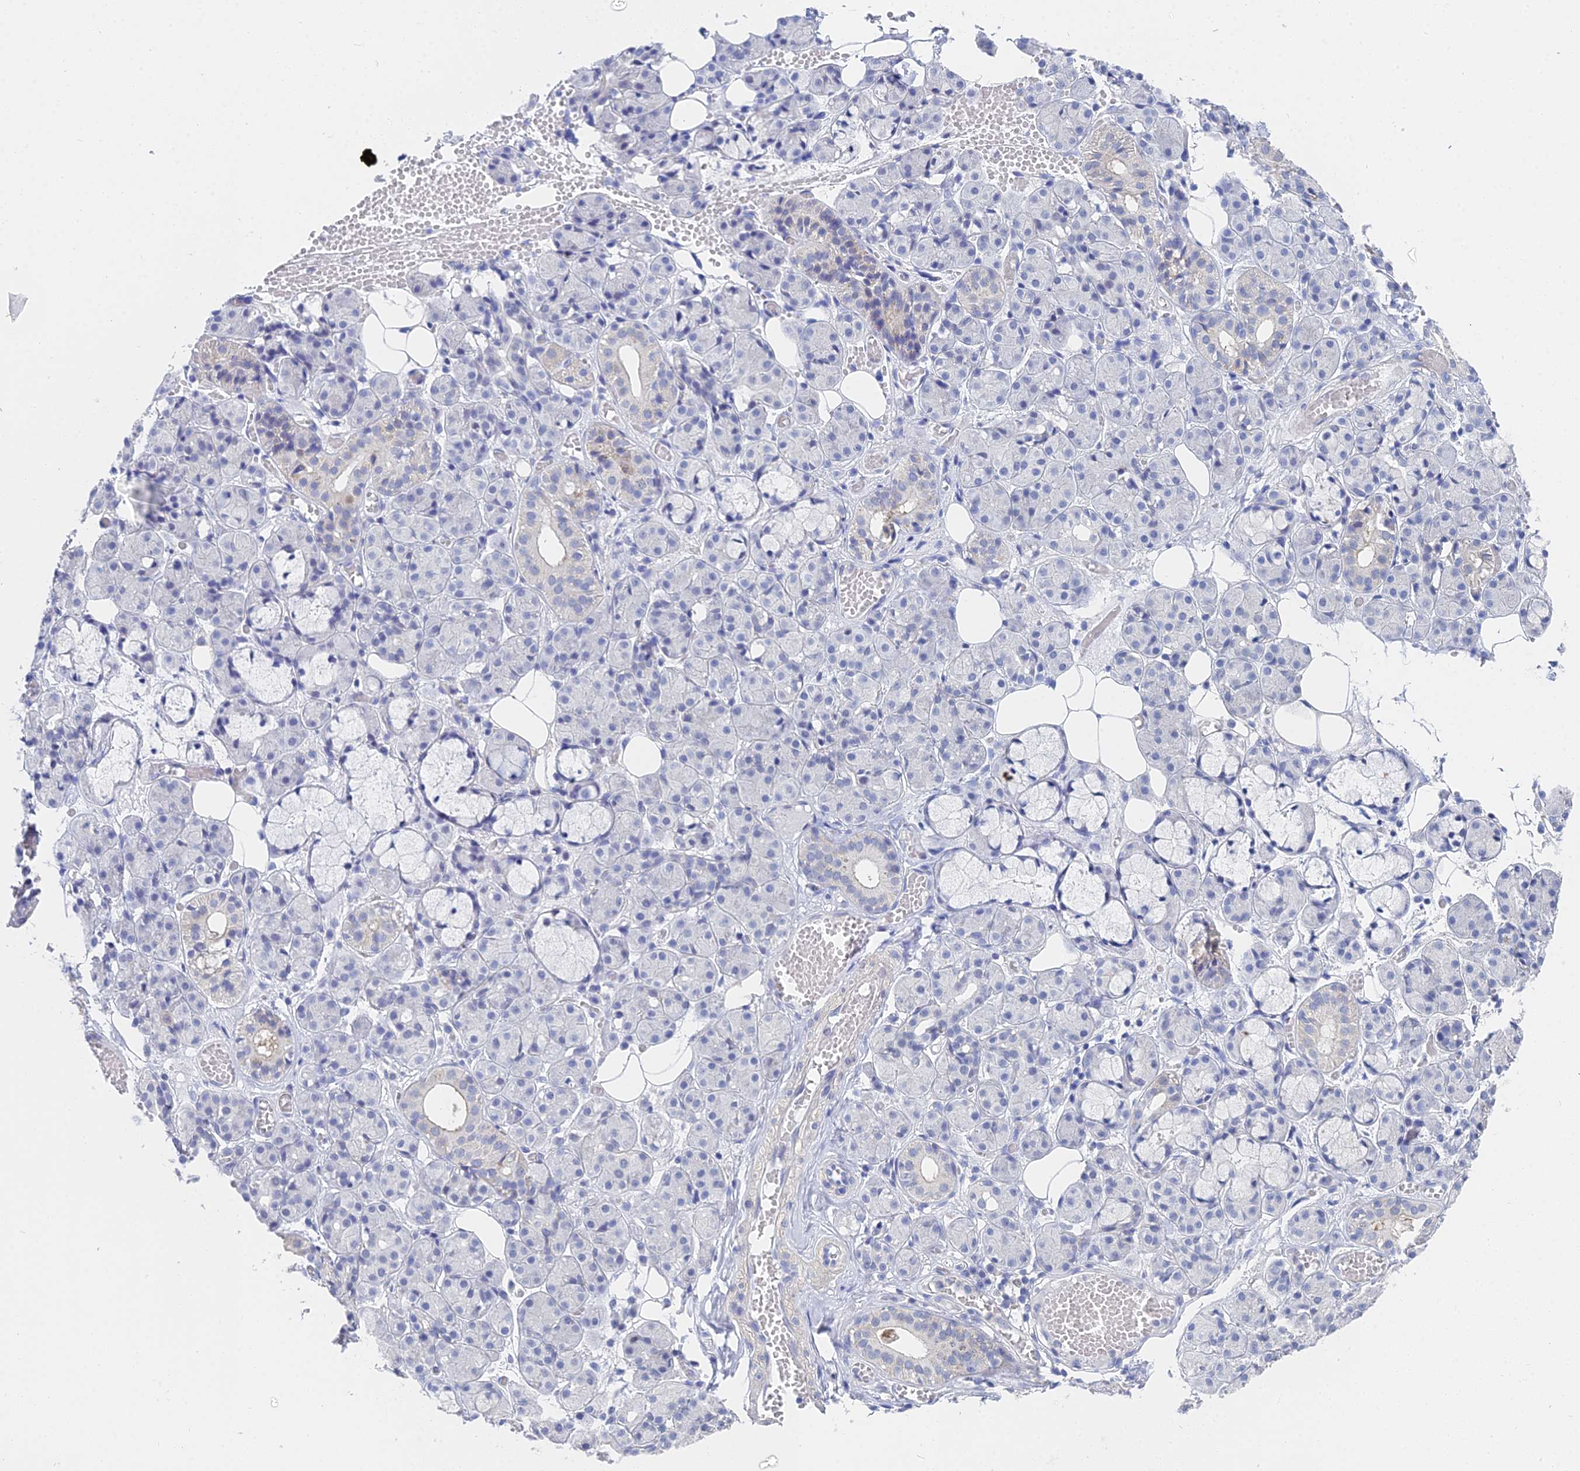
{"staining": {"intensity": "negative", "quantity": "none", "location": "none"}, "tissue": "salivary gland", "cell_type": "Glandular cells", "image_type": "normal", "snomed": [{"axis": "morphology", "description": "Normal tissue, NOS"}, {"axis": "topography", "description": "Salivary gland"}], "caption": "Histopathology image shows no significant protein staining in glandular cells of unremarkable salivary gland. (DAB (3,3'-diaminobenzidine) IHC visualized using brightfield microscopy, high magnification).", "gene": "MCM2", "patient": {"sex": "male", "age": 63}}